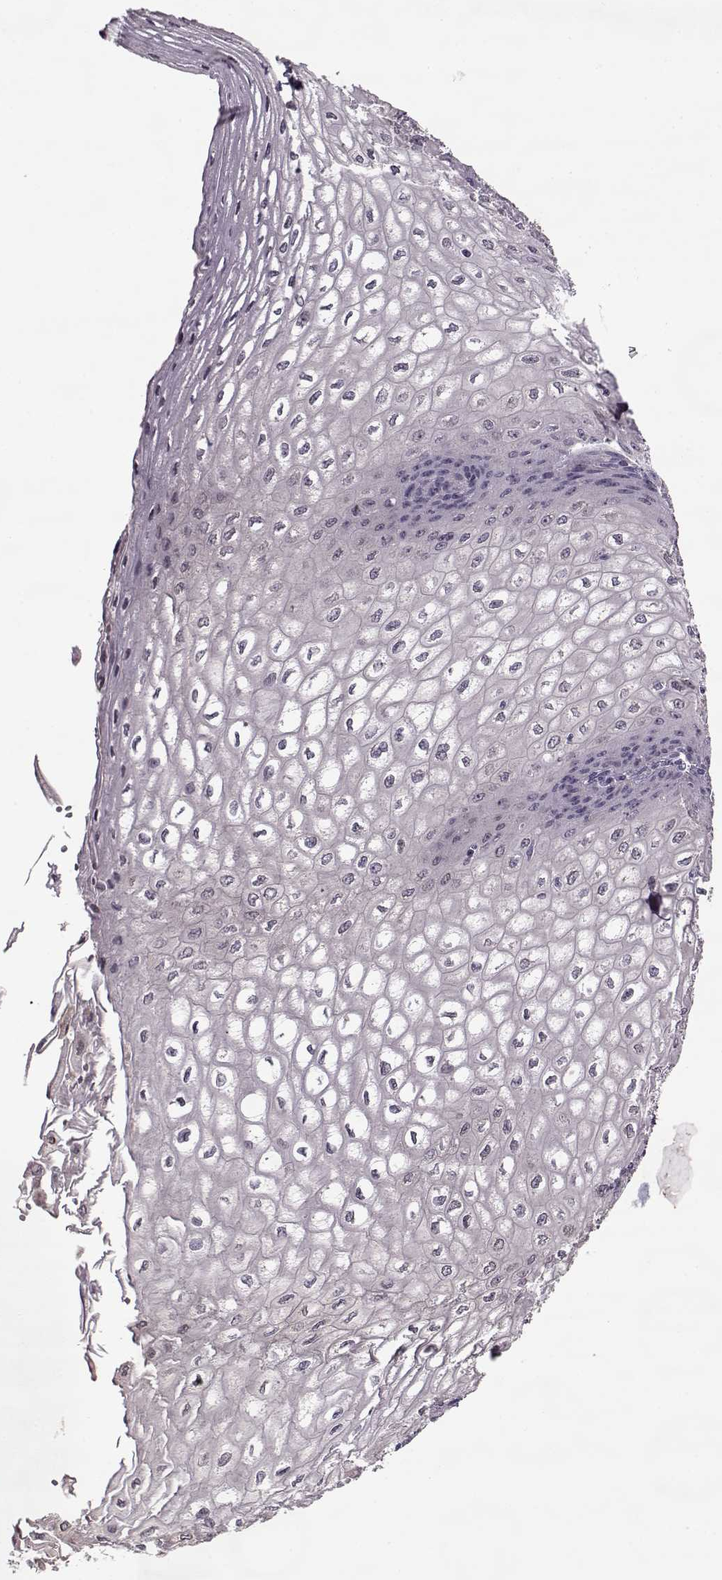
{"staining": {"intensity": "negative", "quantity": "none", "location": "none"}, "tissue": "esophagus", "cell_type": "Squamous epithelial cells", "image_type": "normal", "snomed": [{"axis": "morphology", "description": "Normal tissue, NOS"}, {"axis": "topography", "description": "Esophagus"}], "caption": "A high-resolution image shows IHC staining of benign esophagus, which exhibits no significant staining in squamous epithelial cells.", "gene": "ACOT11", "patient": {"sex": "male", "age": 58}}